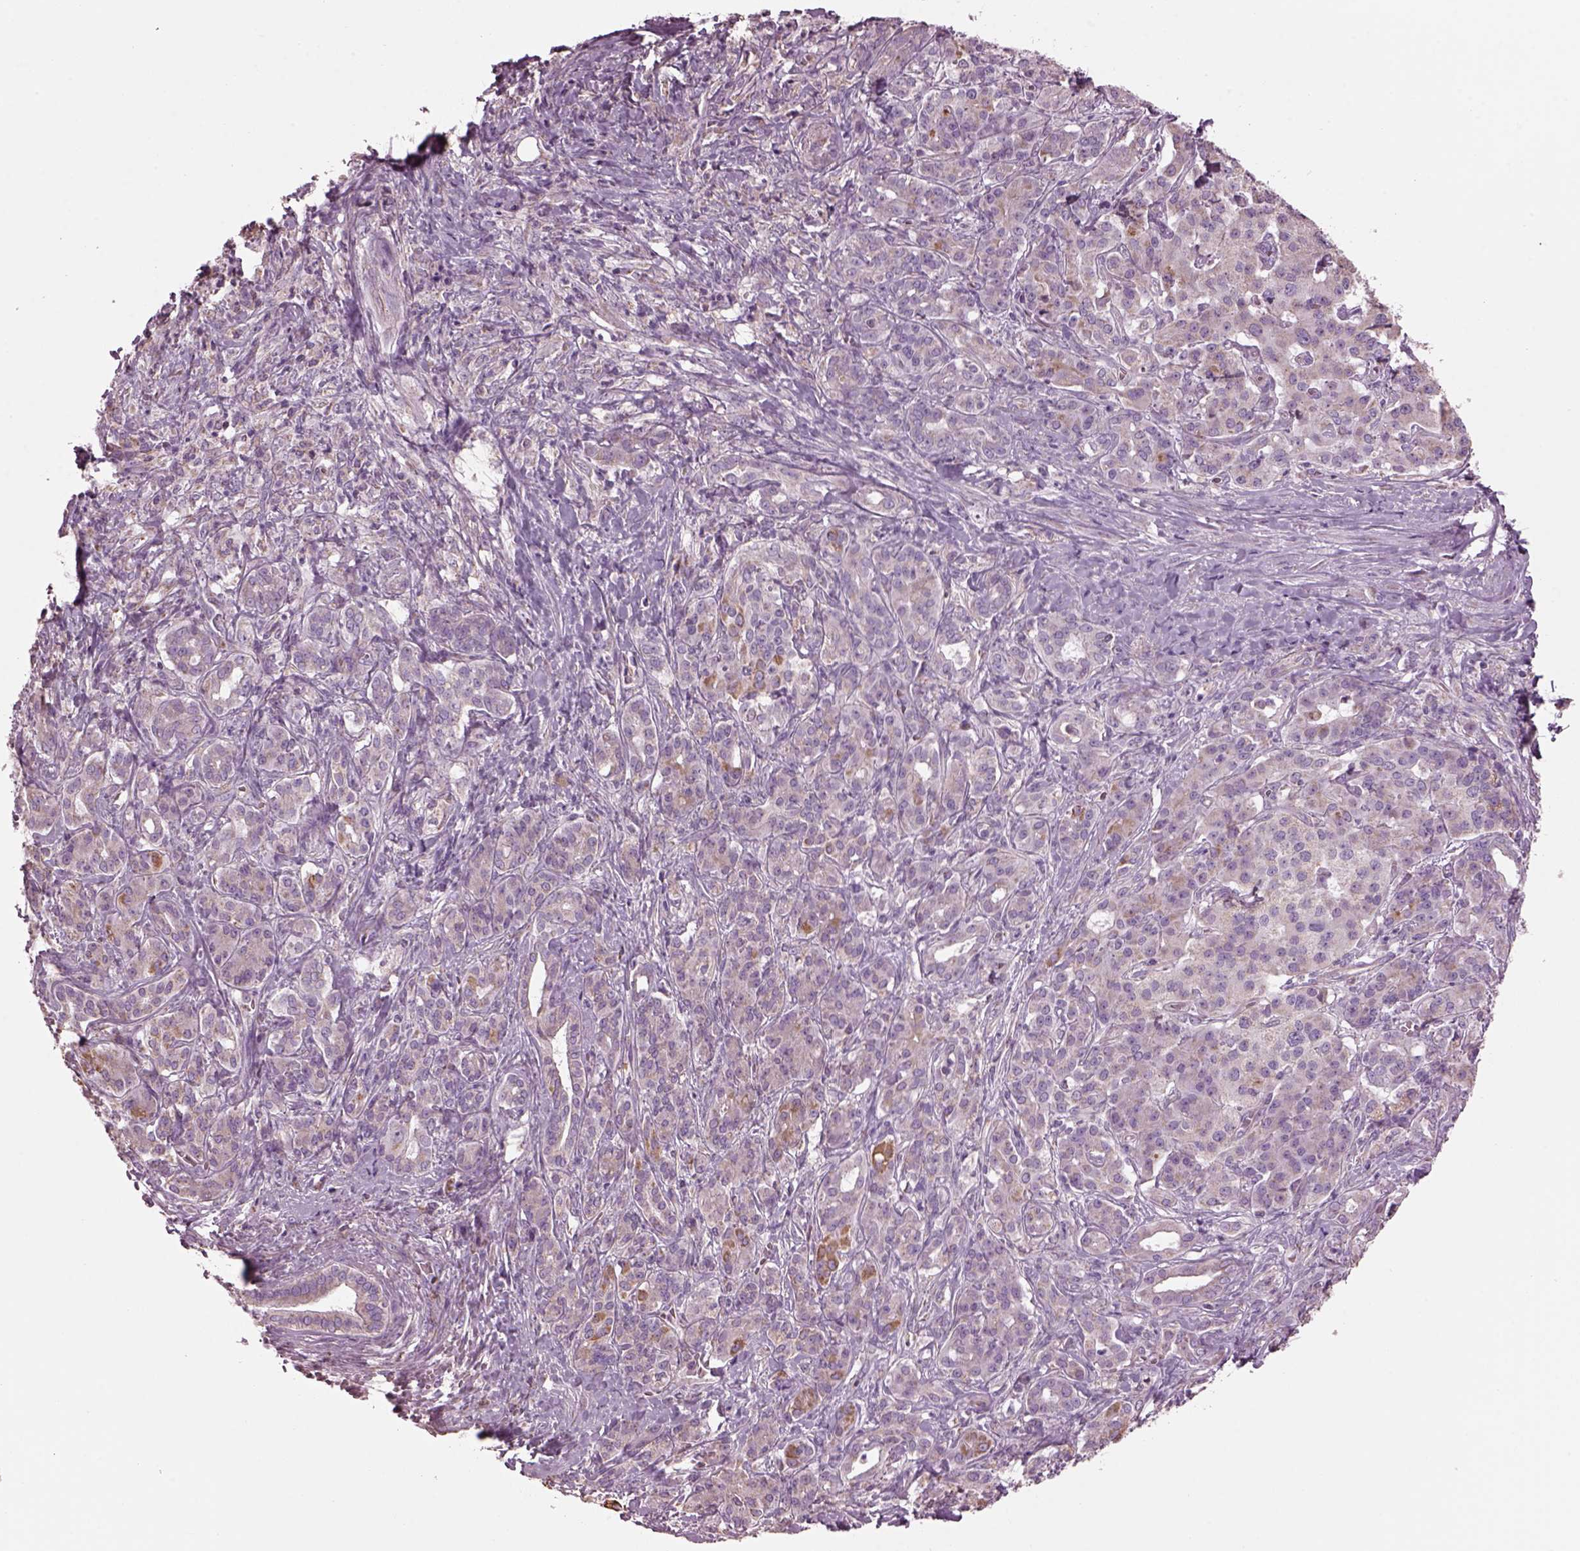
{"staining": {"intensity": "moderate", "quantity": "<25%", "location": "cytoplasmic/membranous"}, "tissue": "pancreatic cancer", "cell_type": "Tumor cells", "image_type": "cancer", "snomed": [{"axis": "morphology", "description": "Normal tissue, NOS"}, {"axis": "morphology", "description": "Inflammation, NOS"}, {"axis": "morphology", "description": "Adenocarcinoma, NOS"}, {"axis": "topography", "description": "Pancreas"}], "caption": "A photomicrograph showing moderate cytoplasmic/membranous staining in about <25% of tumor cells in adenocarcinoma (pancreatic), as visualized by brown immunohistochemical staining.", "gene": "SPATA7", "patient": {"sex": "male", "age": 57}}